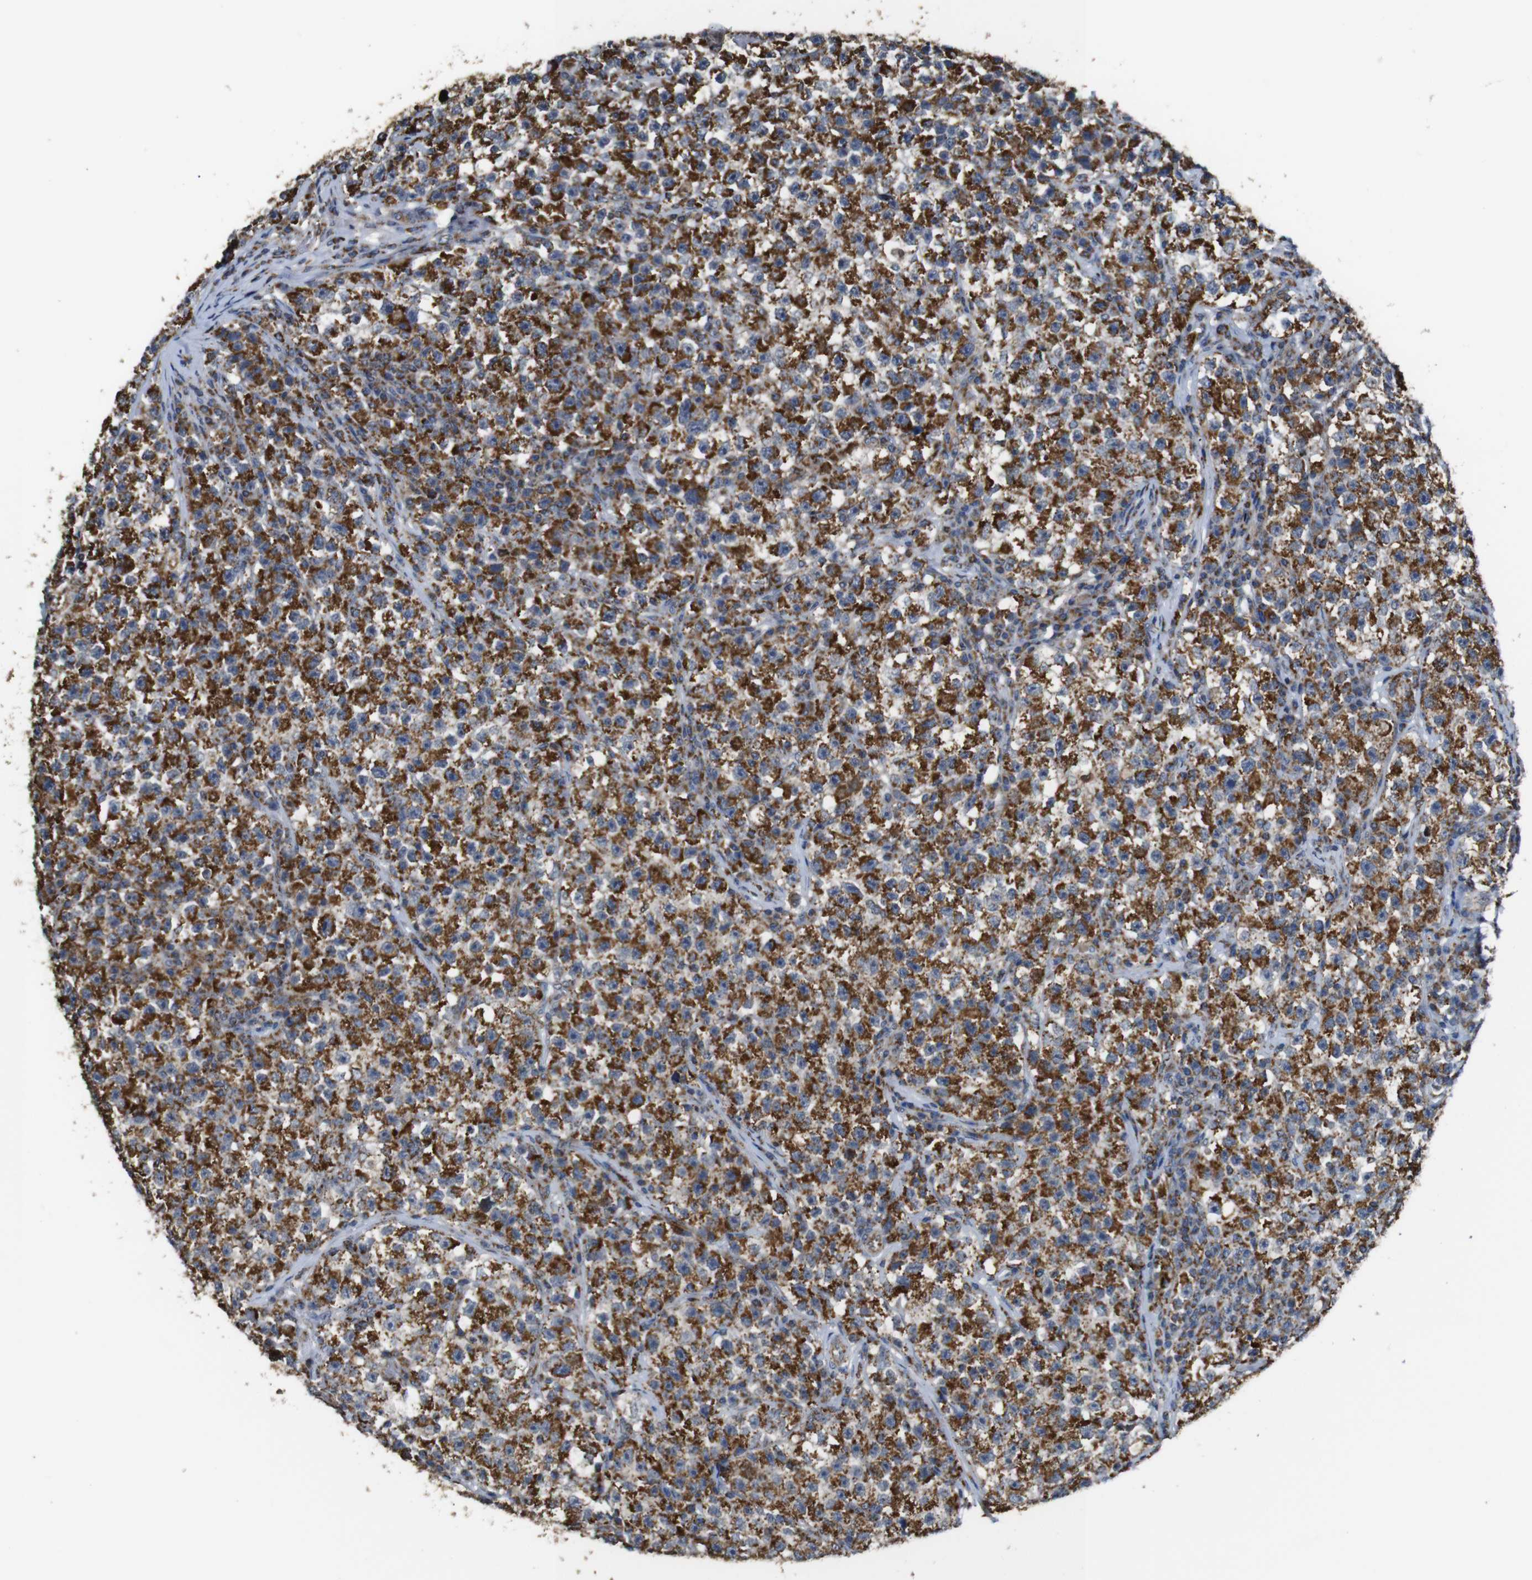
{"staining": {"intensity": "strong", "quantity": ">75%", "location": "cytoplasmic/membranous"}, "tissue": "testis cancer", "cell_type": "Tumor cells", "image_type": "cancer", "snomed": [{"axis": "morphology", "description": "Seminoma, NOS"}, {"axis": "topography", "description": "Testis"}], "caption": "Testis seminoma tissue reveals strong cytoplasmic/membranous positivity in about >75% of tumor cells Ihc stains the protein in brown and the nuclei are stained blue.", "gene": "NR3C2", "patient": {"sex": "male", "age": 22}}